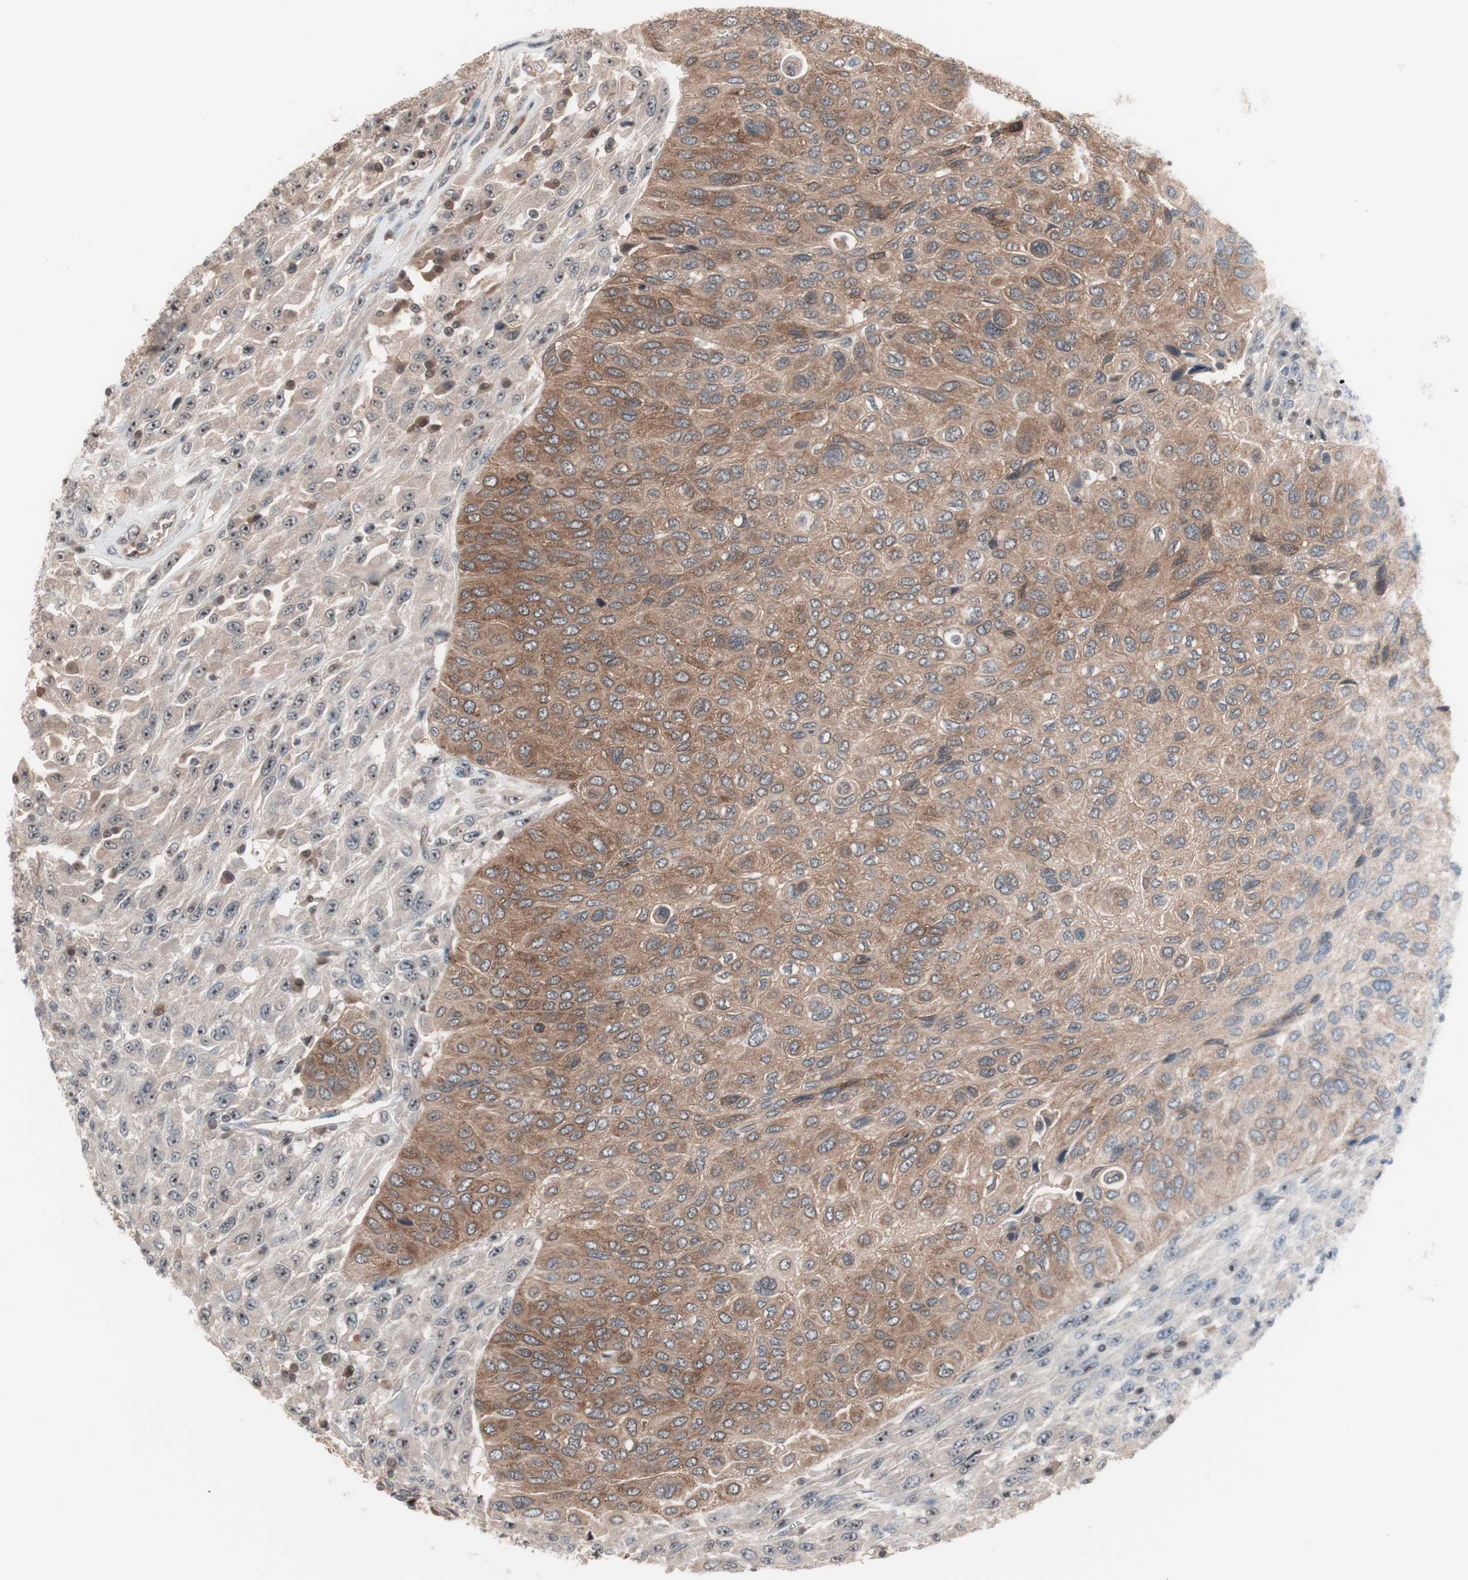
{"staining": {"intensity": "weak", "quantity": ">75%", "location": "cytoplasmic/membranous"}, "tissue": "urothelial cancer", "cell_type": "Tumor cells", "image_type": "cancer", "snomed": [{"axis": "morphology", "description": "Urothelial carcinoma, High grade"}, {"axis": "topography", "description": "Urinary bladder"}], "caption": "A high-resolution micrograph shows immunohistochemistry (IHC) staining of urothelial cancer, which displays weak cytoplasmic/membranous positivity in about >75% of tumor cells.", "gene": "IRS1", "patient": {"sex": "male", "age": 66}}